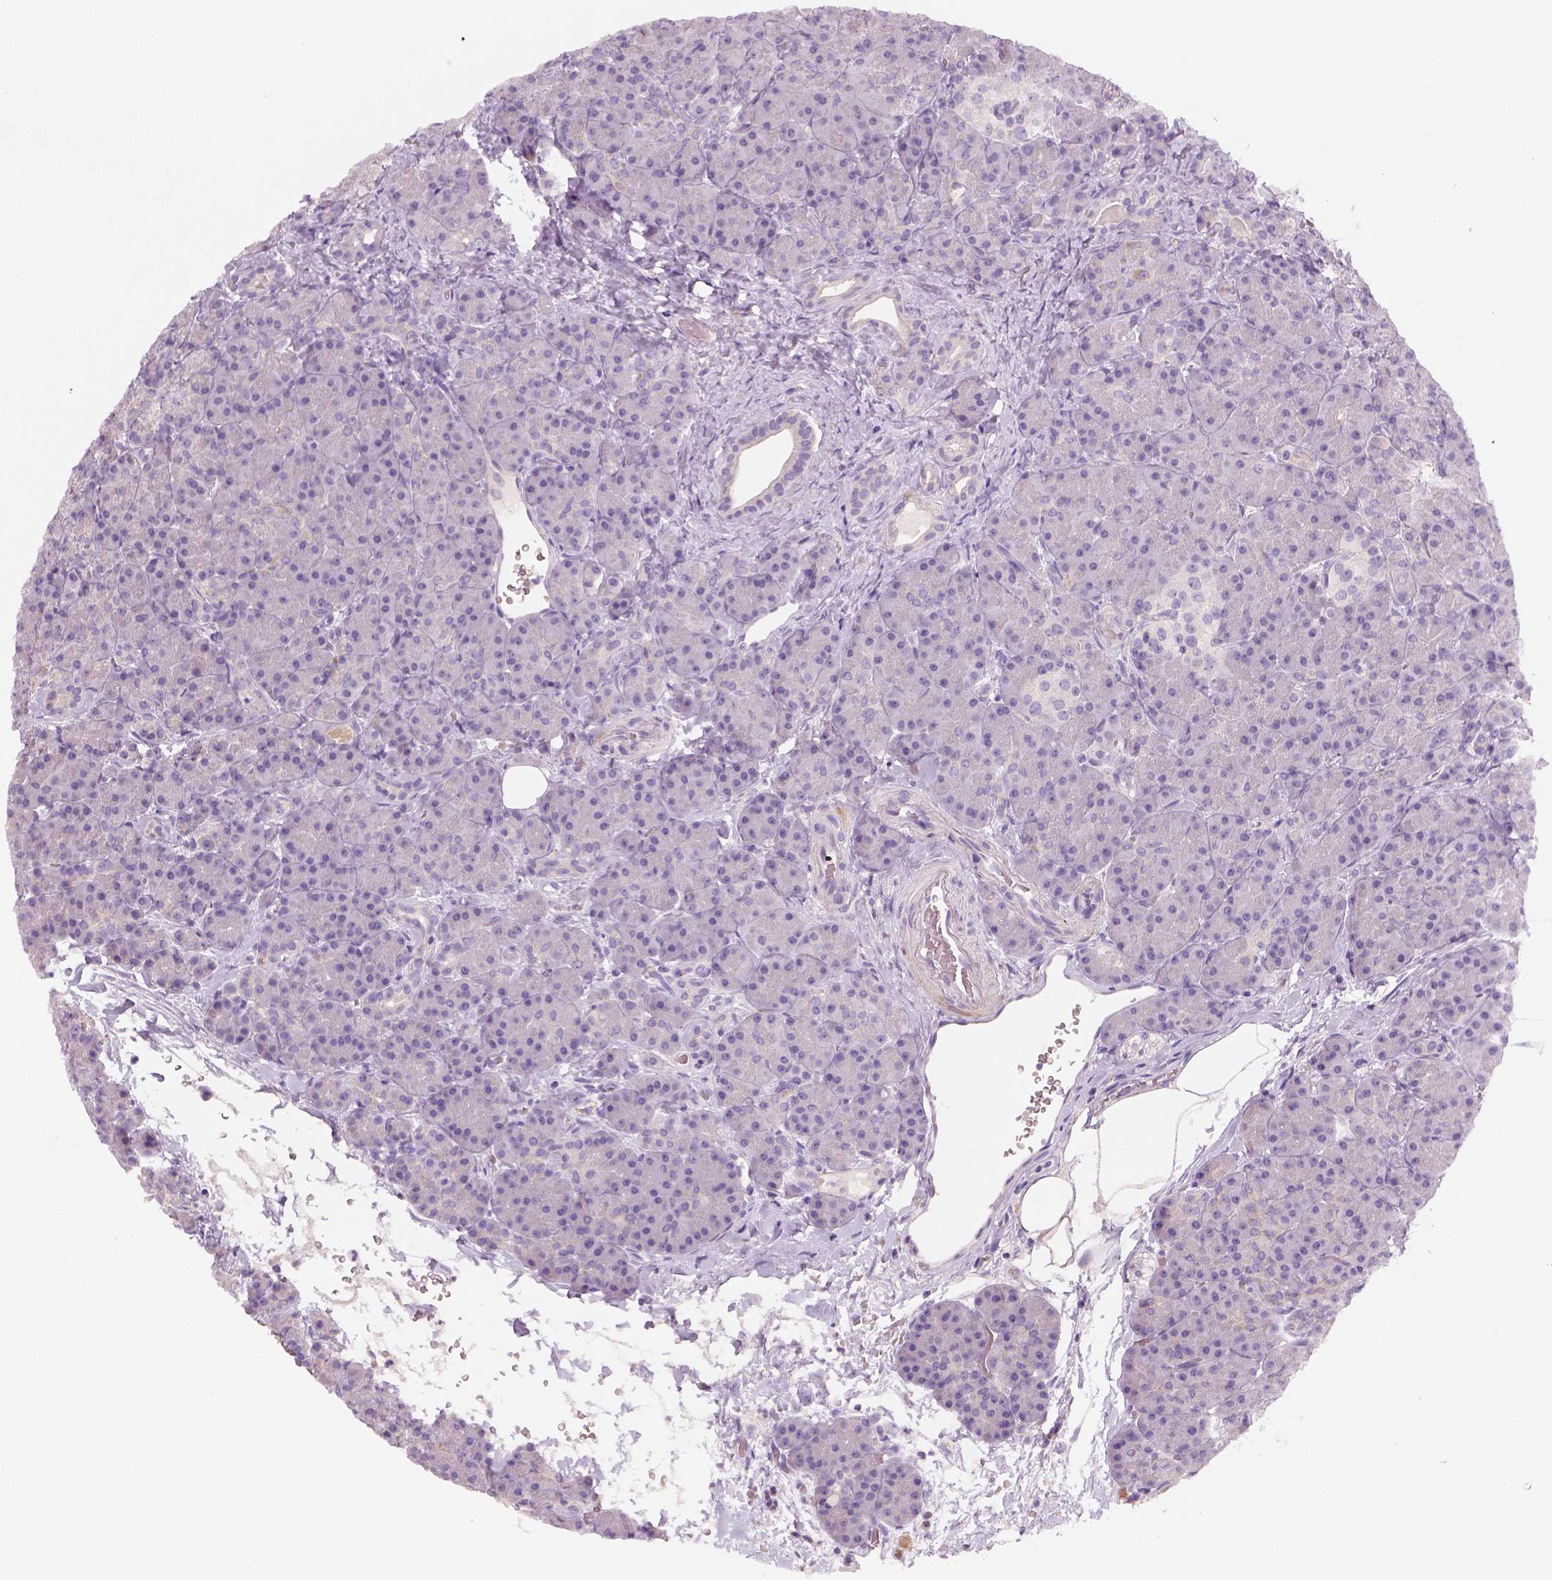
{"staining": {"intensity": "negative", "quantity": "none", "location": "none"}, "tissue": "pancreas", "cell_type": "Exocrine glandular cells", "image_type": "normal", "snomed": [{"axis": "morphology", "description": "Normal tissue, NOS"}, {"axis": "topography", "description": "Pancreas"}], "caption": "This is an immunohistochemistry photomicrograph of benign pancreas. There is no expression in exocrine glandular cells.", "gene": "NUDT6", "patient": {"sex": "male", "age": 57}}